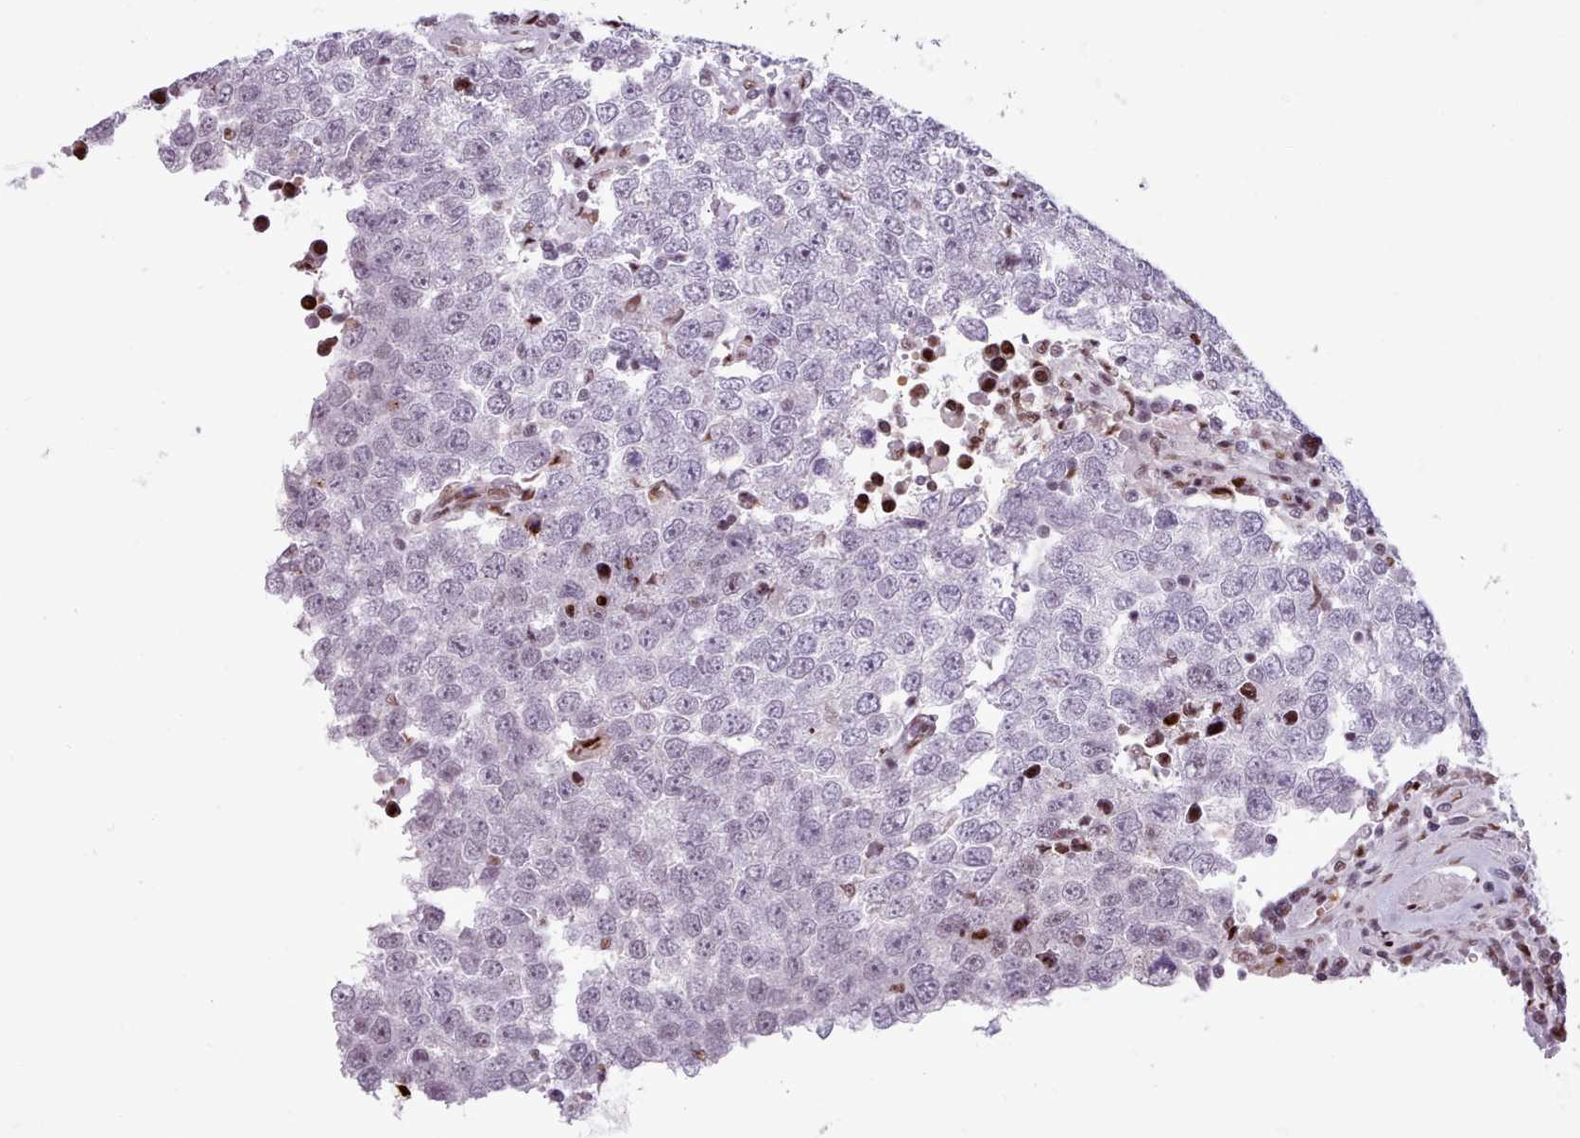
{"staining": {"intensity": "negative", "quantity": "none", "location": "none"}, "tissue": "testis cancer", "cell_type": "Tumor cells", "image_type": "cancer", "snomed": [{"axis": "morphology", "description": "Seminoma, NOS"}, {"axis": "morphology", "description": "Carcinoma, Embryonal, NOS"}, {"axis": "topography", "description": "Testis"}], "caption": "The immunohistochemistry (IHC) micrograph has no significant positivity in tumor cells of testis seminoma tissue.", "gene": "SRSF4", "patient": {"sex": "male", "age": 28}}